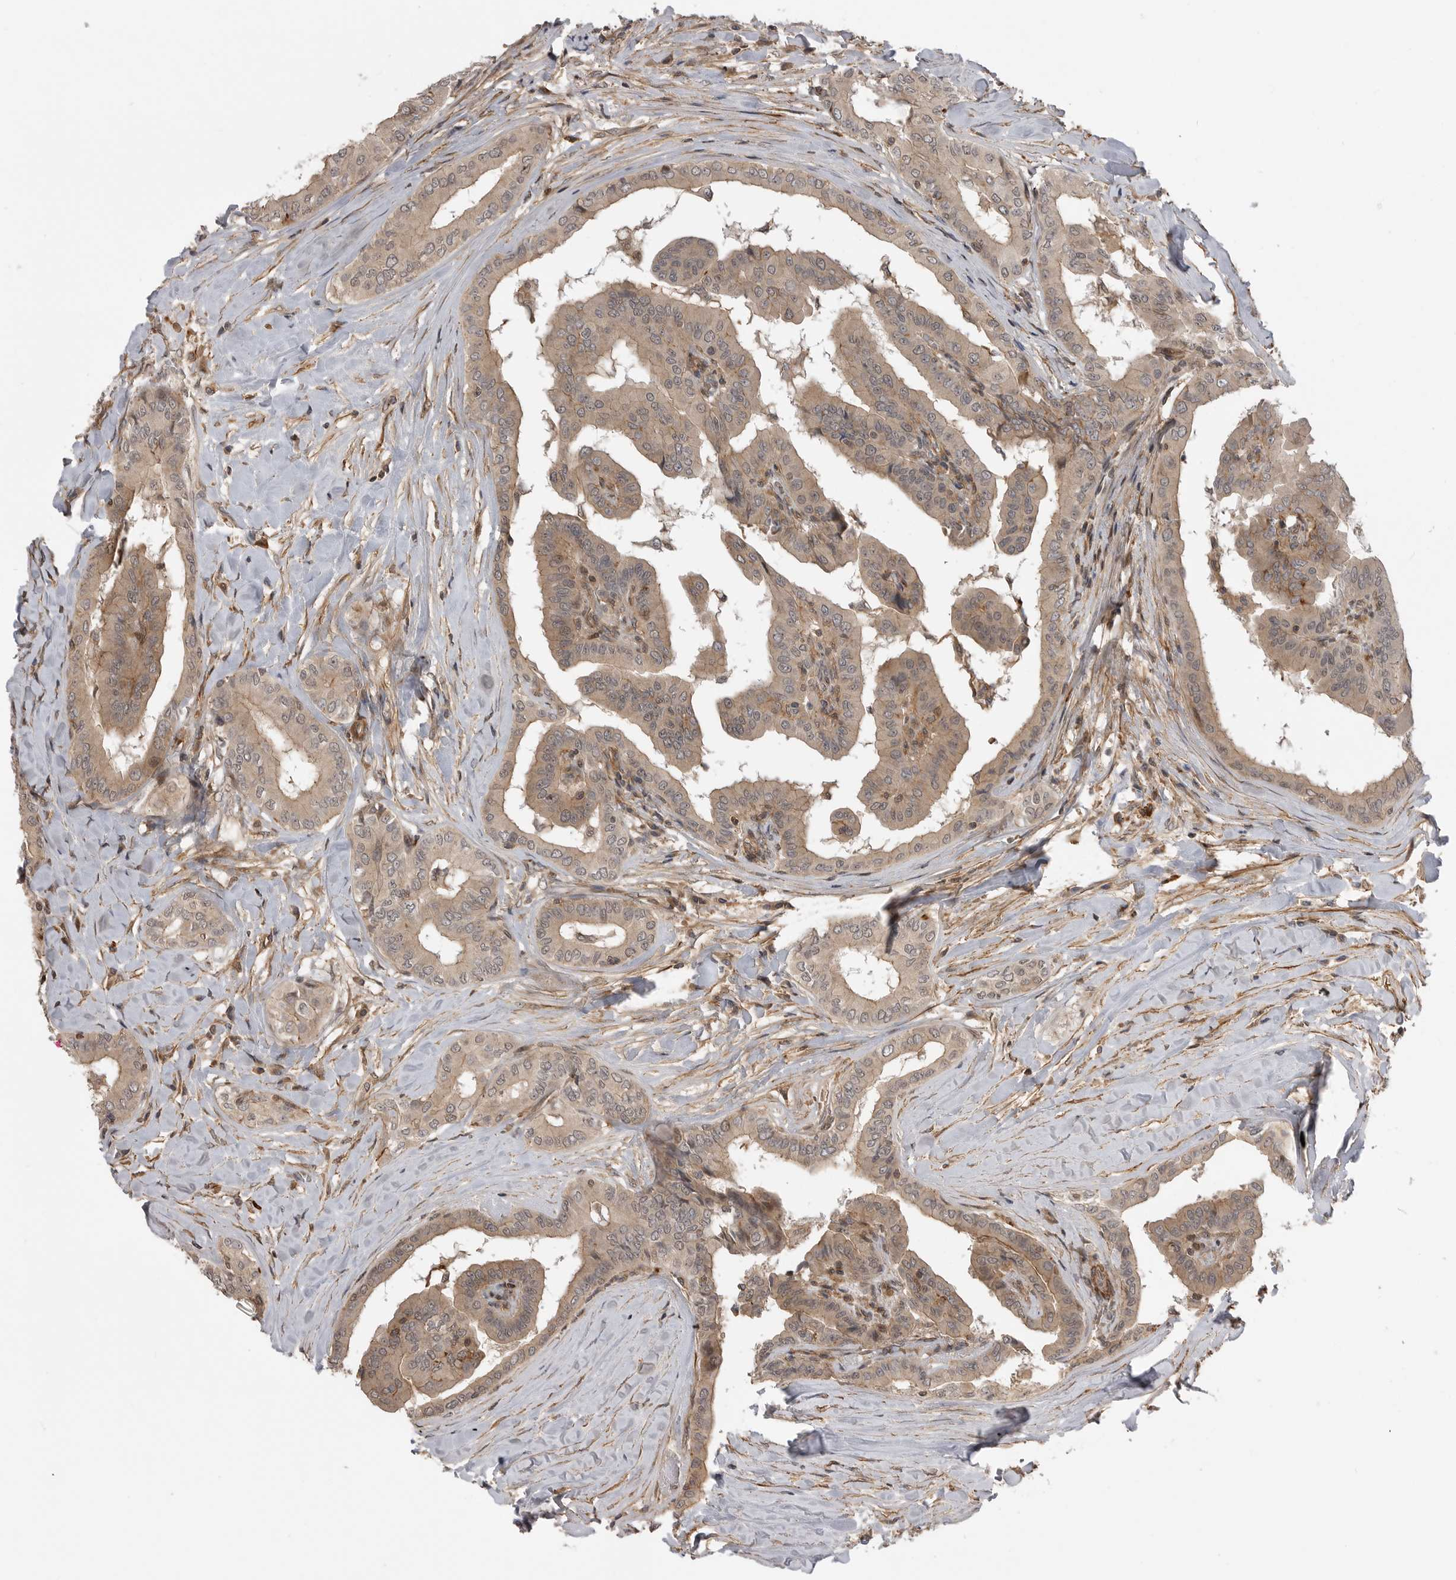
{"staining": {"intensity": "weak", "quantity": "<25%", "location": "cytoplasmic/membranous,nuclear"}, "tissue": "thyroid cancer", "cell_type": "Tumor cells", "image_type": "cancer", "snomed": [{"axis": "morphology", "description": "Papillary adenocarcinoma, NOS"}, {"axis": "topography", "description": "Thyroid gland"}], "caption": "The IHC photomicrograph has no significant staining in tumor cells of papillary adenocarcinoma (thyroid) tissue. The staining is performed using DAB brown chromogen with nuclei counter-stained in using hematoxylin.", "gene": "TRIM56", "patient": {"sex": "male", "age": 33}}